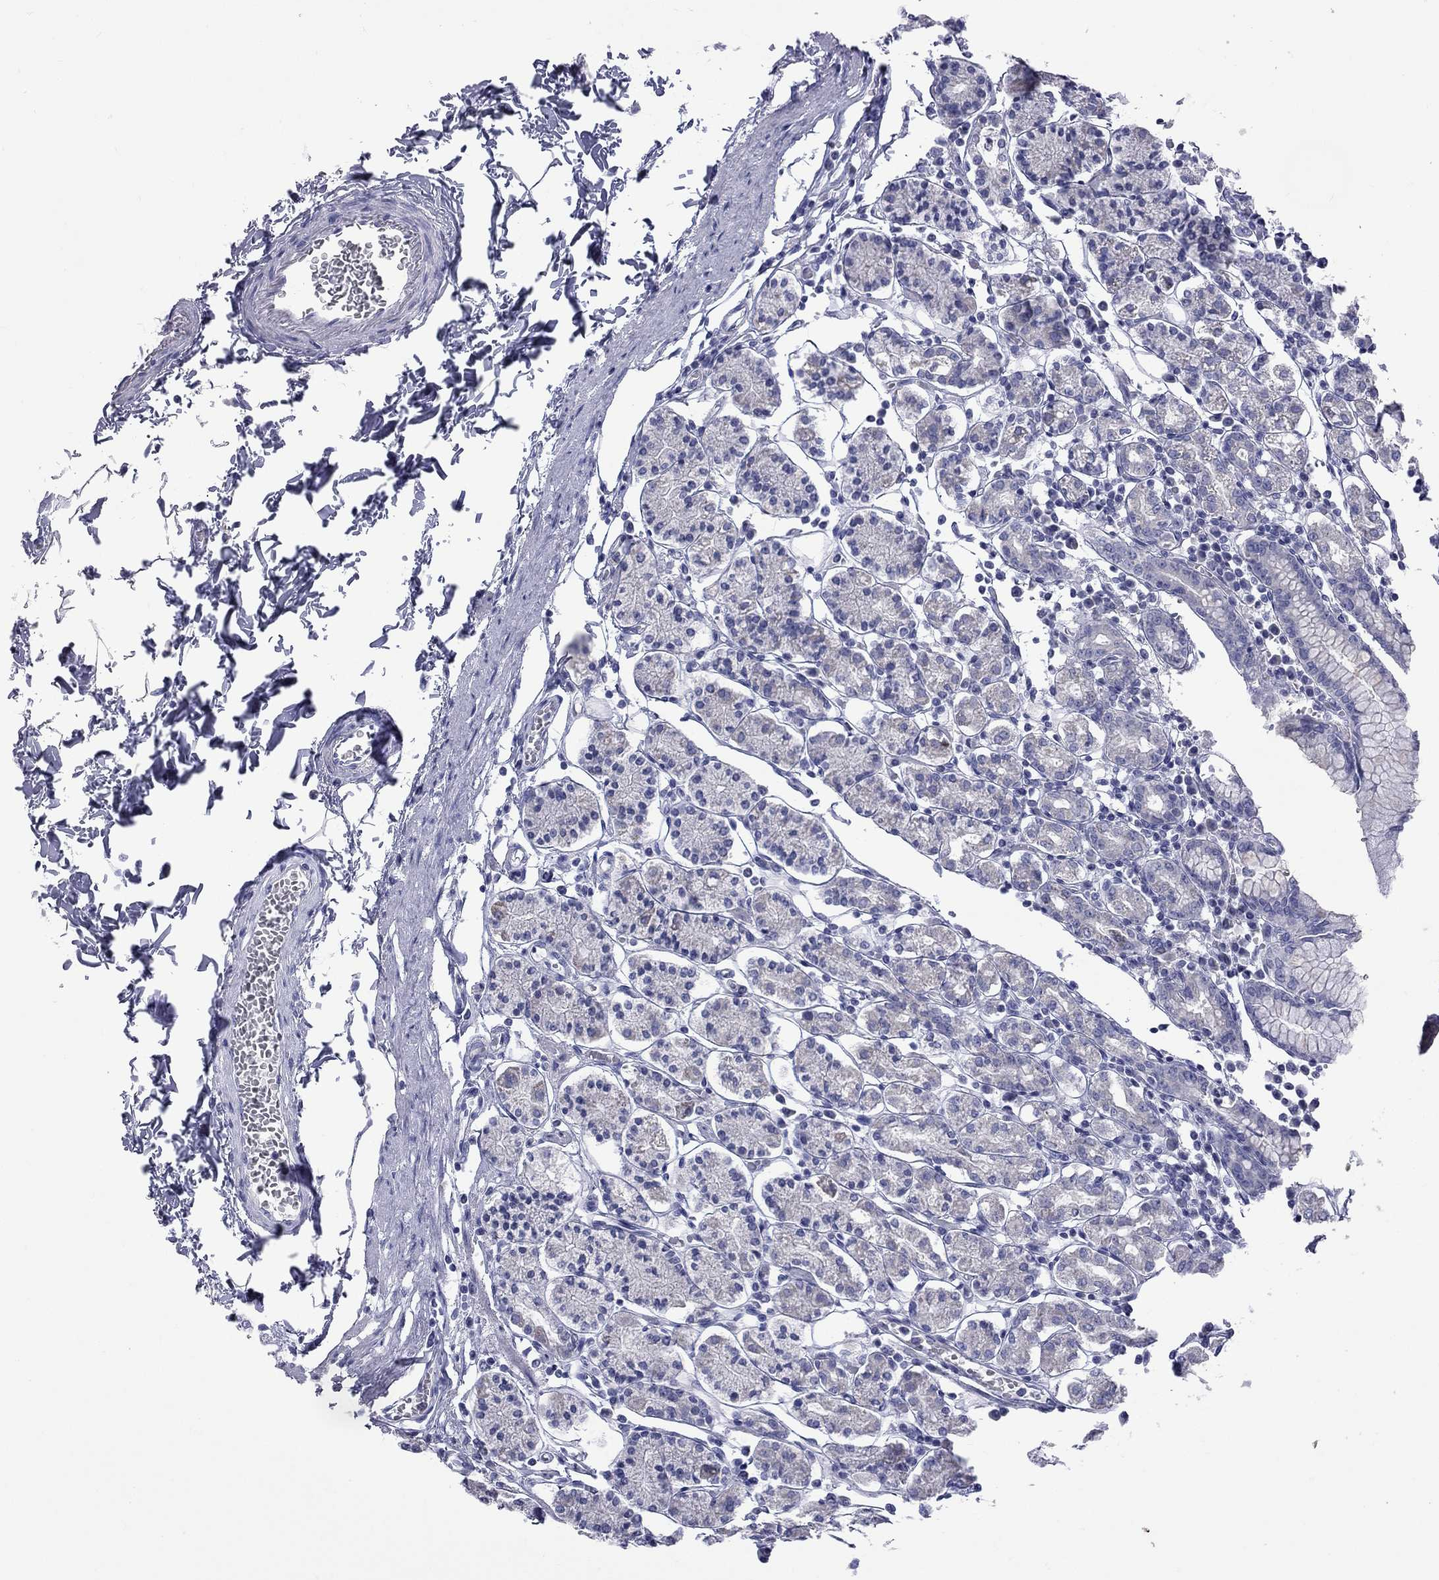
{"staining": {"intensity": "negative", "quantity": "none", "location": "none"}, "tissue": "stomach", "cell_type": "Glandular cells", "image_type": "normal", "snomed": [{"axis": "morphology", "description": "Normal tissue, NOS"}, {"axis": "topography", "description": "Stomach, upper"}, {"axis": "topography", "description": "Stomach"}], "caption": "High magnification brightfield microscopy of unremarkable stomach stained with DAB (brown) and counterstained with hematoxylin (blue): glandular cells show no significant positivity. (DAB immunohistochemistry with hematoxylin counter stain).", "gene": "ABCB4", "patient": {"sex": "male", "age": 62}}